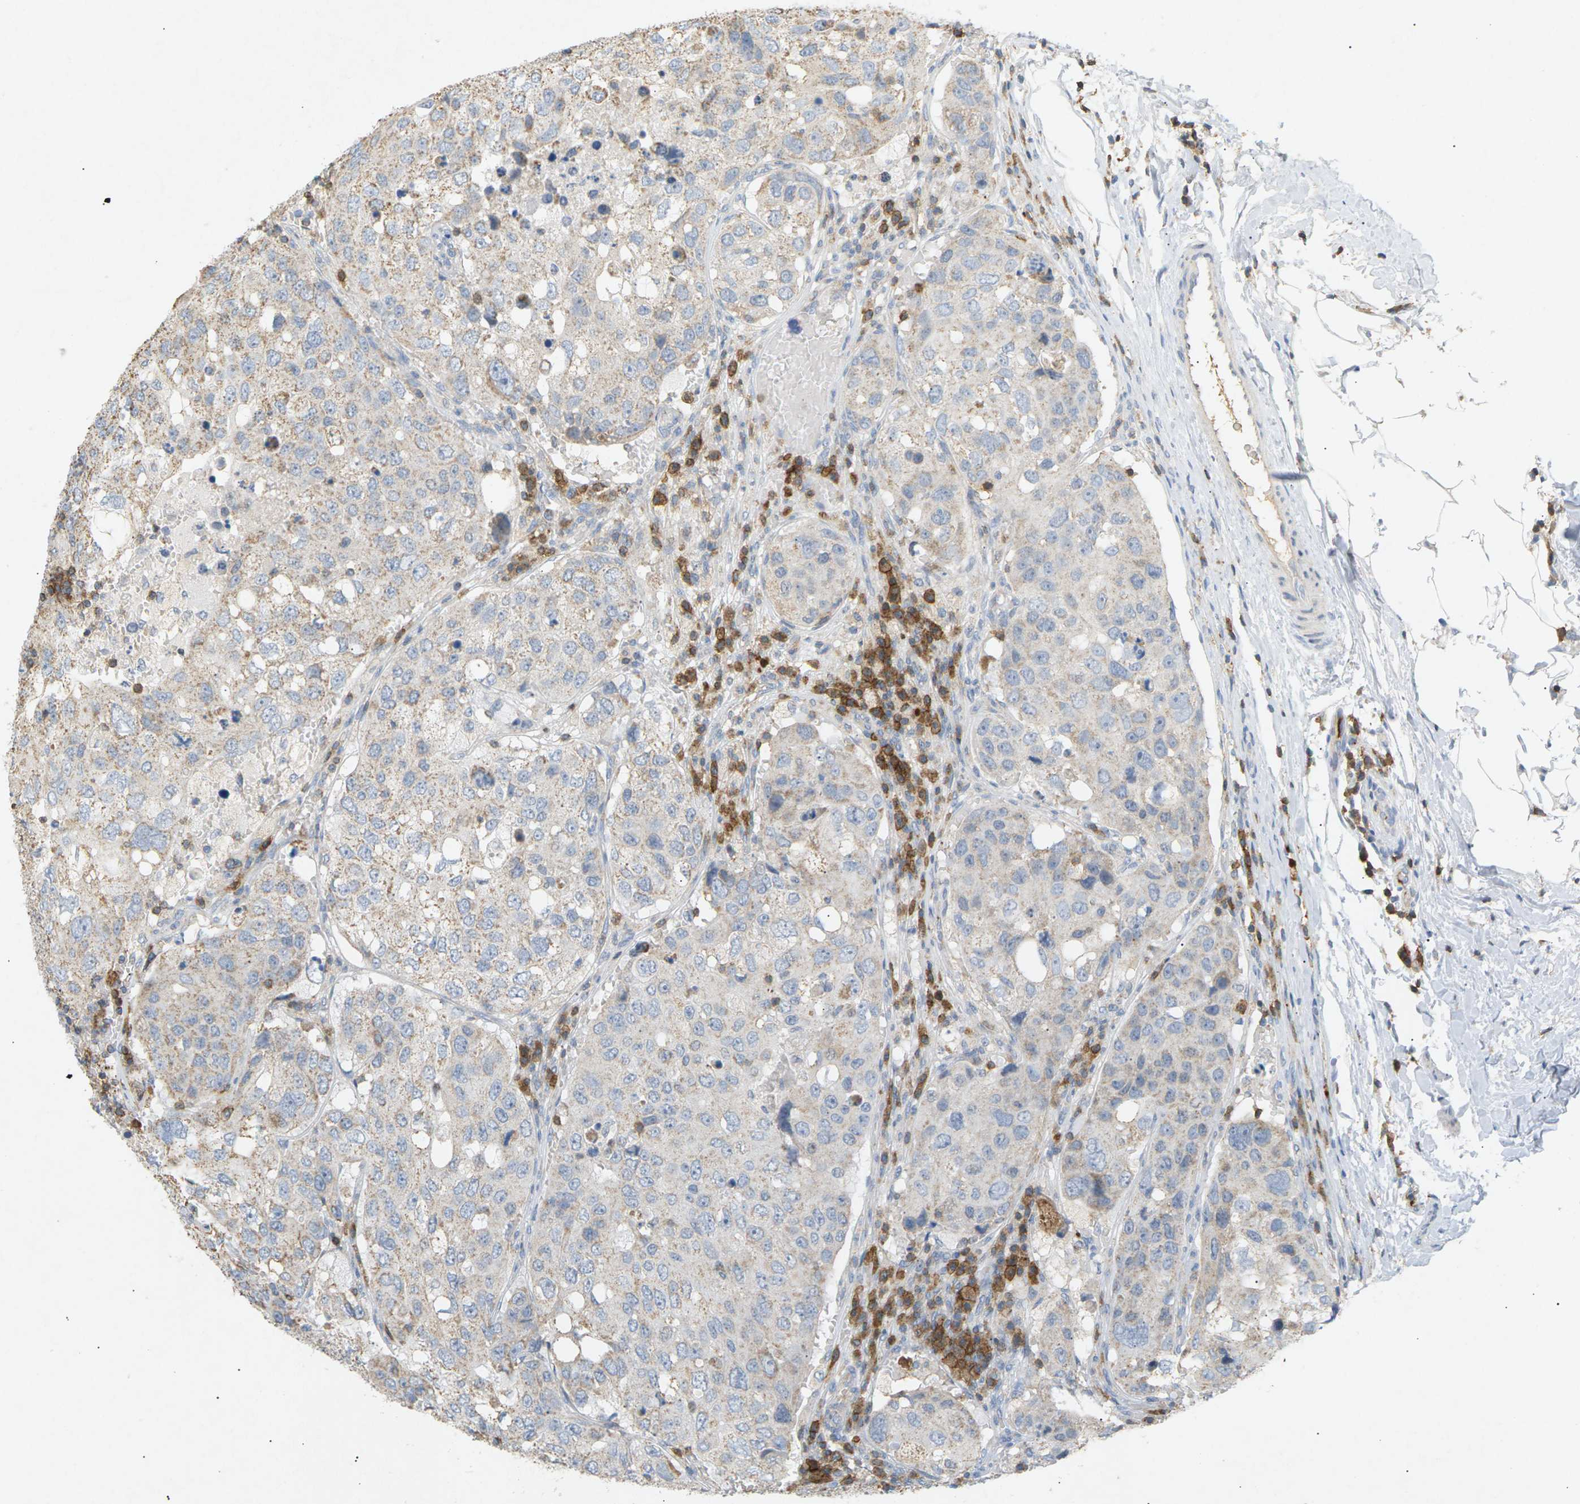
{"staining": {"intensity": "weak", "quantity": "<25%", "location": "cytoplasmic/membranous"}, "tissue": "urothelial cancer", "cell_type": "Tumor cells", "image_type": "cancer", "snomed": [{"axis": "morphology", "description": "Urothelial carcinoma, High grade"}, {"axis": "topography", "description": "Lymph node"}, {"axis": "topography", "description": "Urinary bladder"}], "caption": "This is a micrograph of immunohistochemistry (IHC) staining of high-grade urothelial carcinoma, which shows no staining in tumor cells.", "gene": "LIME1", "patient": {"sex": "male", "age": 51}}